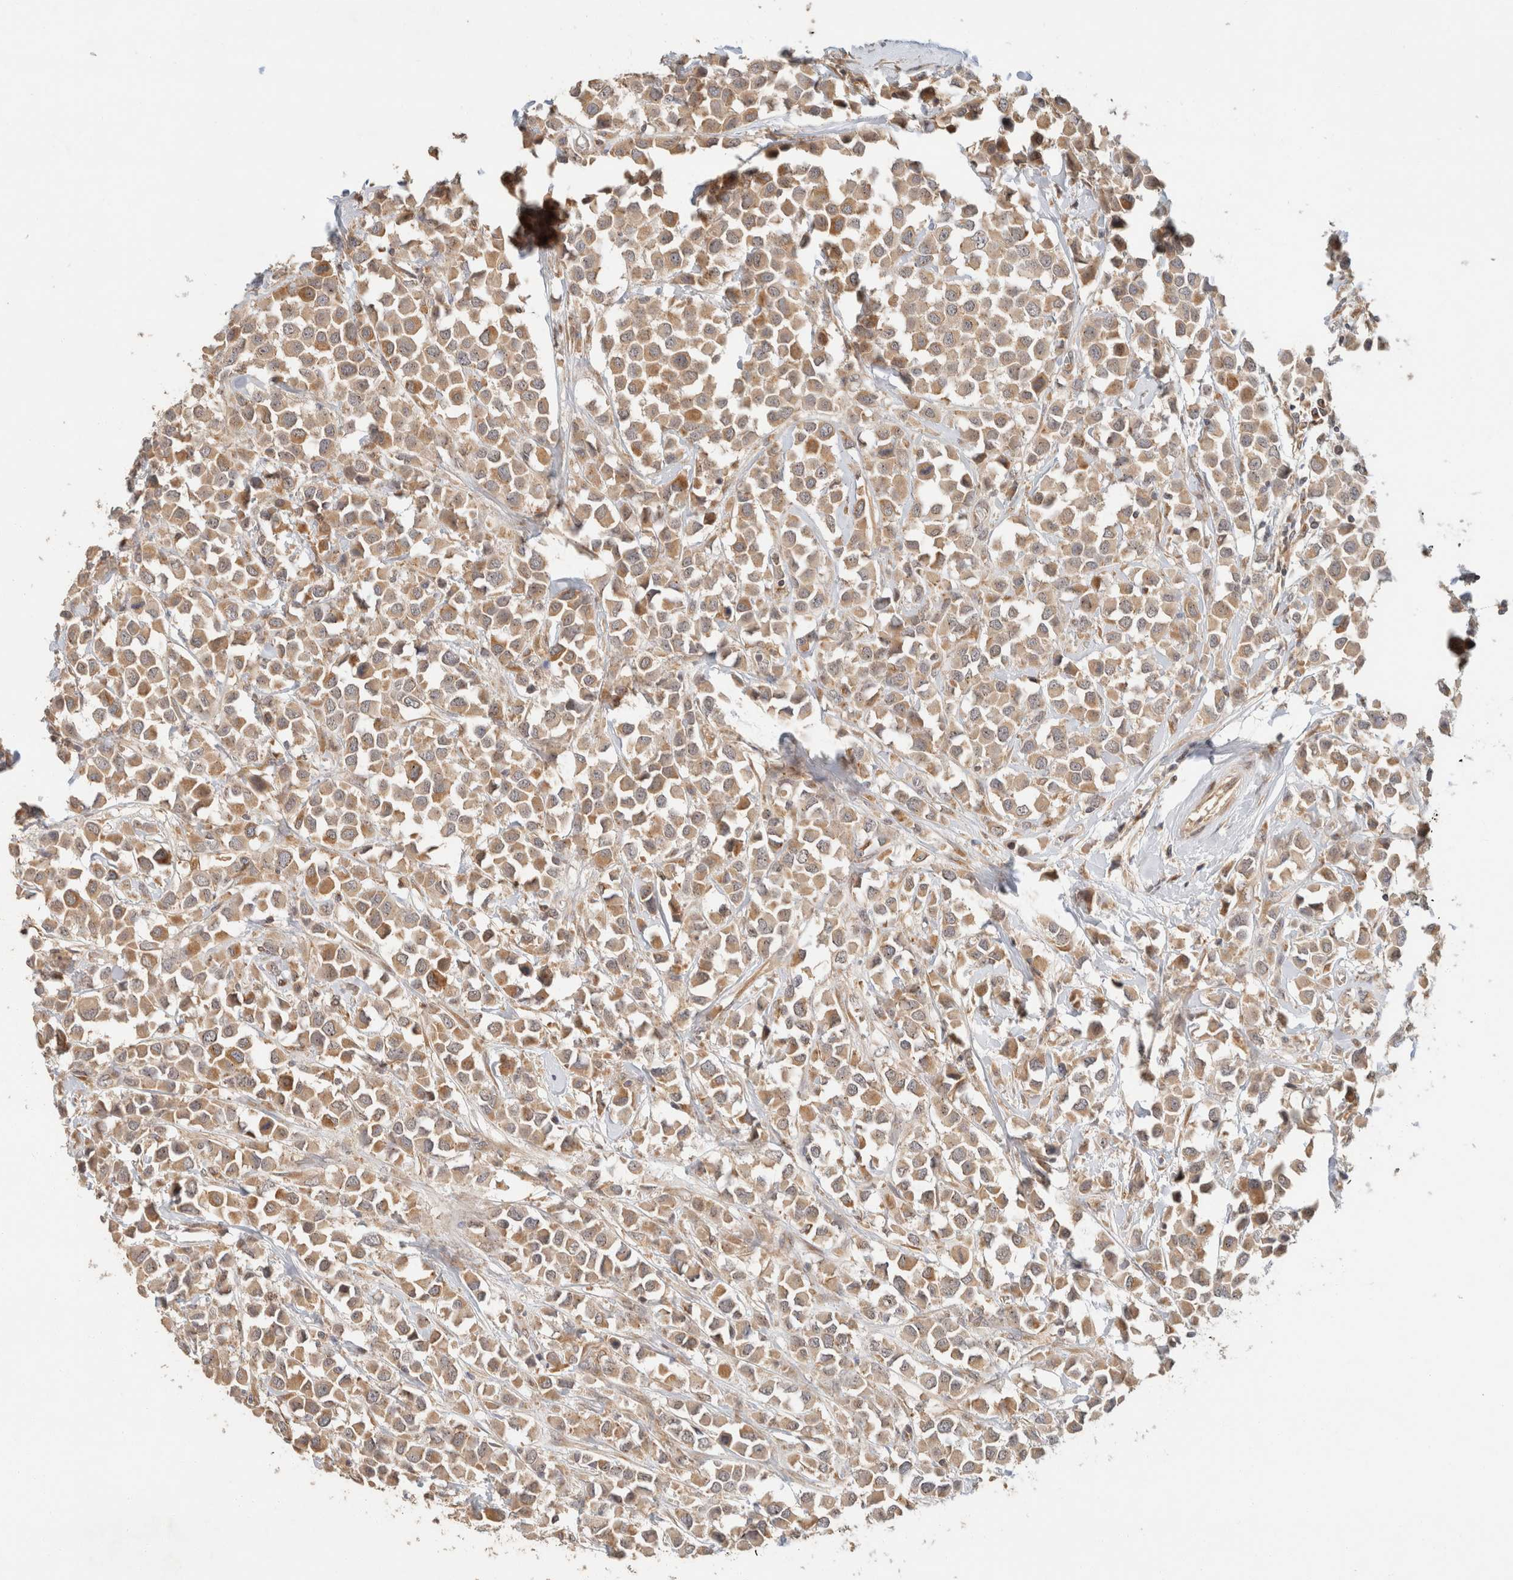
{"staining": {"intensity": "moderate", "quantity": ">75%", "location": "cytoplasmic/membranous"}, "tissue": "breast cancer", "cell_type": "Tumor cells", "image_type": "cancer", "snomed": [{"axis": "morphology", "description": "Duct carcinoma"}, {"axis": "topography", "description": "Breast"}], "caption": "A brown stain highlights moderate cytoplasmic/membranous staining of a protein in human breast cancer tumor cells.", "gene": "TACC1", "patient": {"sex": "female", "age": 61}}